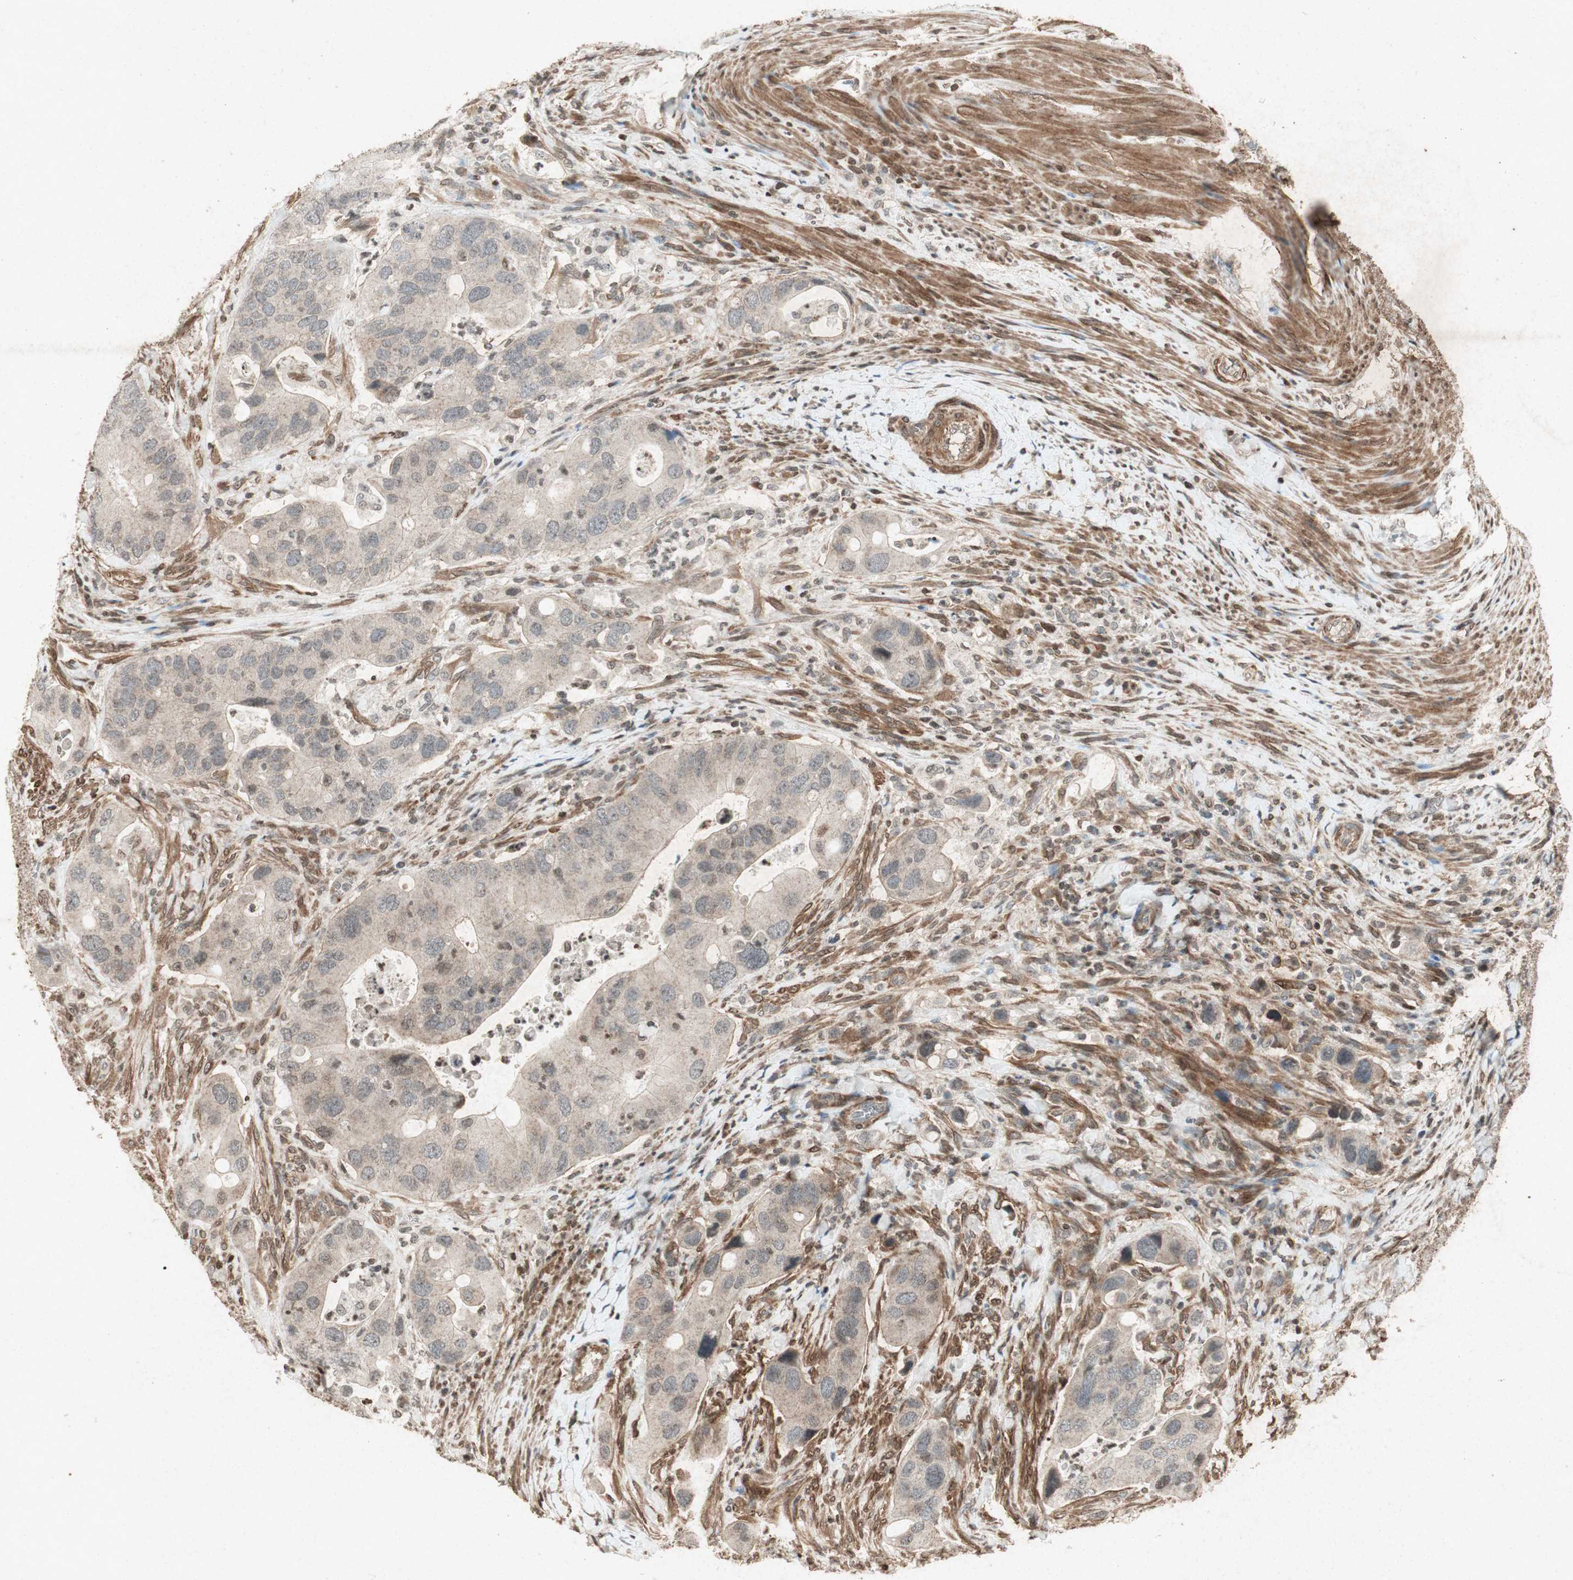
{"staining": {"intensity": "weak", "quantity": ">75%", "location": "cytoplasmic/membranous"}, "tissue": "colorectal cancer", "cell_type": "Tumor cells", "image_type": "cancer", "snomed": [{"axis": "morphology", "description": "Adenocarcinoma, NOS"}, {"axis": "topography", "description": "Rectum"}], "caption": "Weak cytoplasmic/membranous expression for a protein is seen in about >75% of tumor cells of colorectal adenocarcinoma using IHC.", "gene": "PRKG1", "patient": {"sex": "female", "age": 57}}